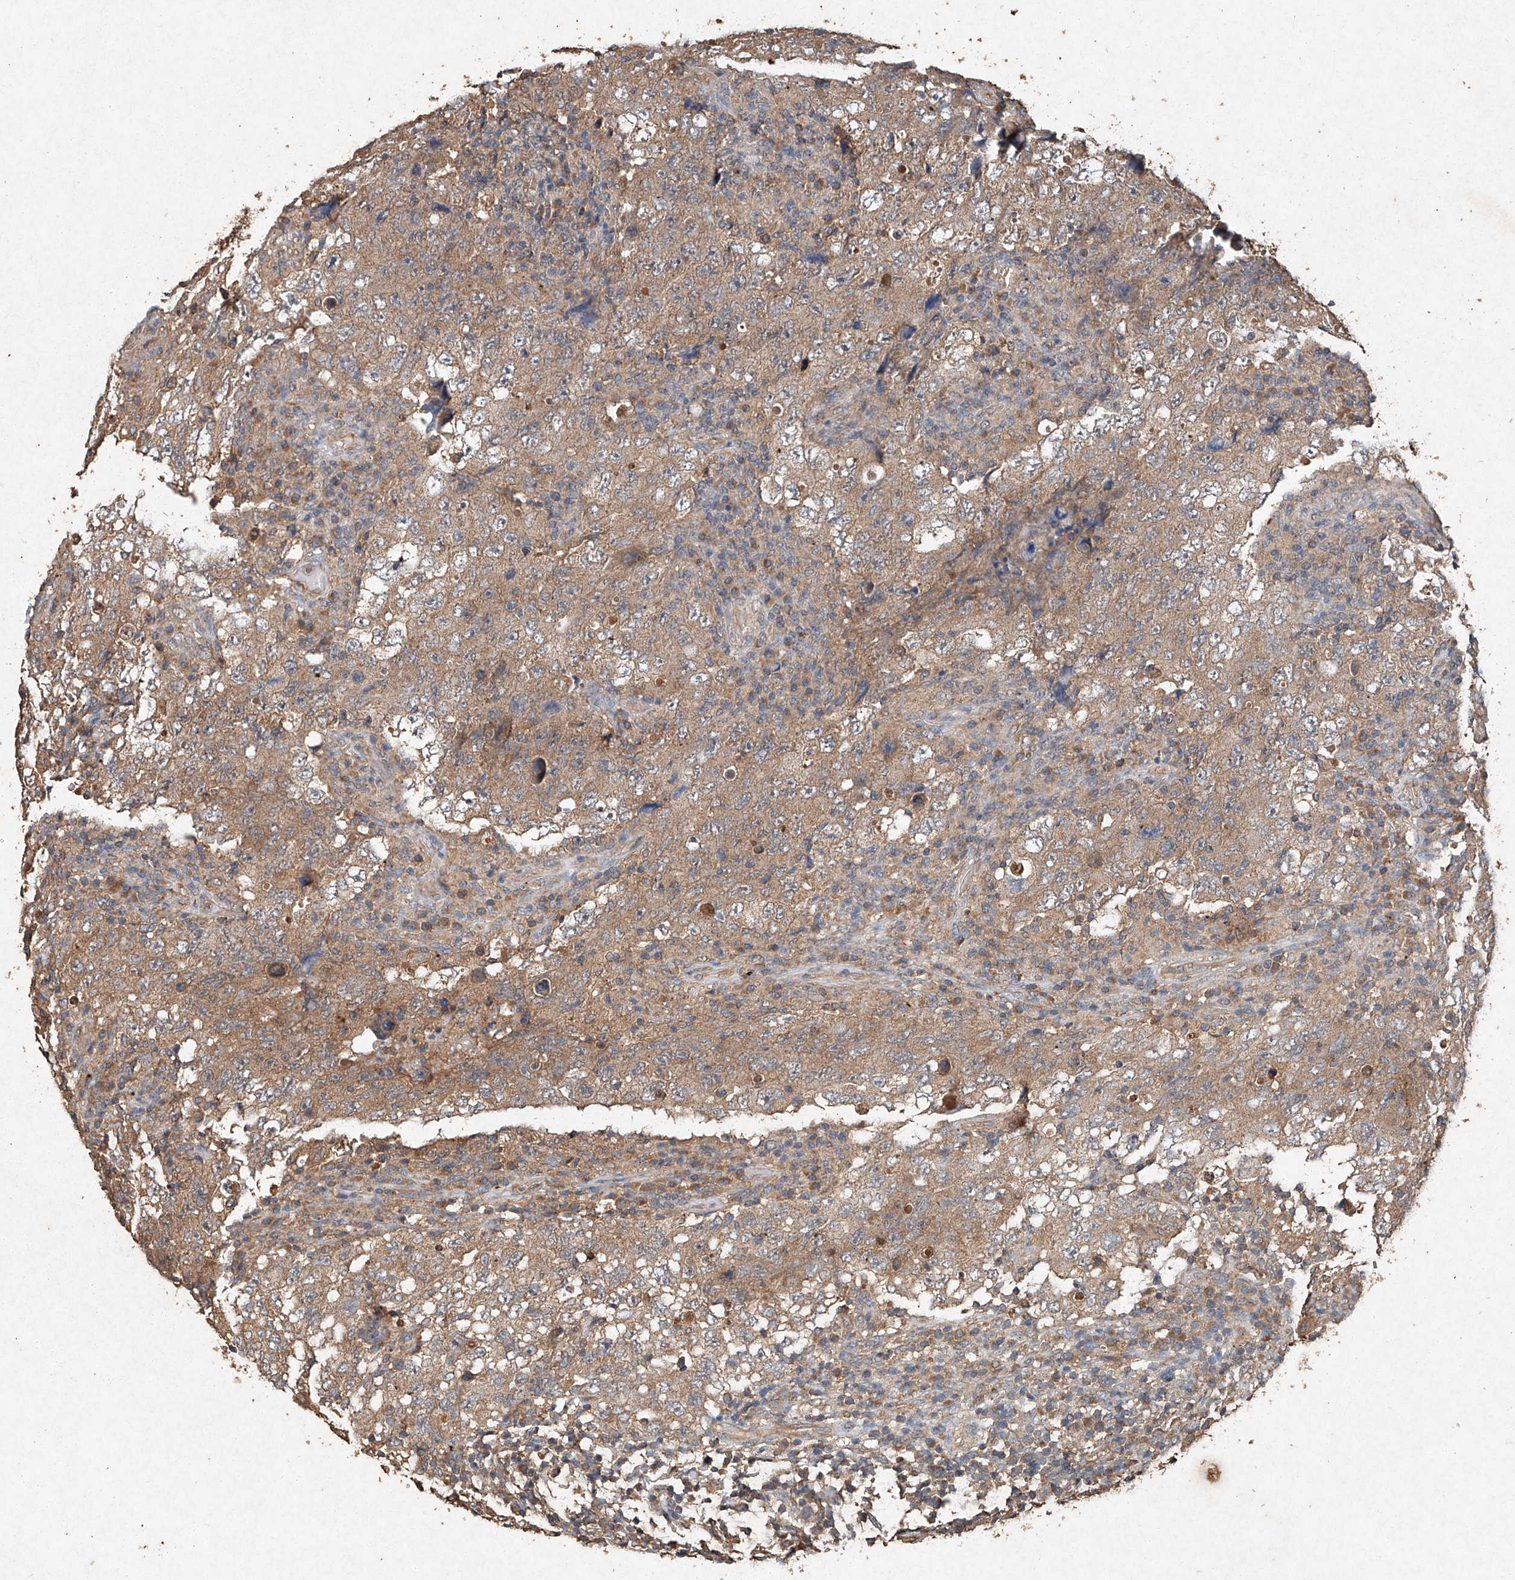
{"staining": {"intensity": "moderate", "quantity": ">75%", "location": "cytoplasmic/membranous"}, "tissue": "testis cancer", "cell_type": "Tumor cells", "image_type": "cancer", "snomed": [{"axis": "morphology", "description": "Carcinoma, Embryonal, NOS"}, {"axis": "topography", "description": "Testis"}], "caption": "Immunohistochemical staining of testis cancer displays medium levels of moderate cytoplasmic/membranous protein staining in approximately >75% of tumor cells. The staining was performed using DAB to visualize the protein expression in brown, while the nuclei were stained in blue with hematoxylin (Magnification: 20x).", "gene": "STK3", "patient": {"sex": "male", "age": 26}}